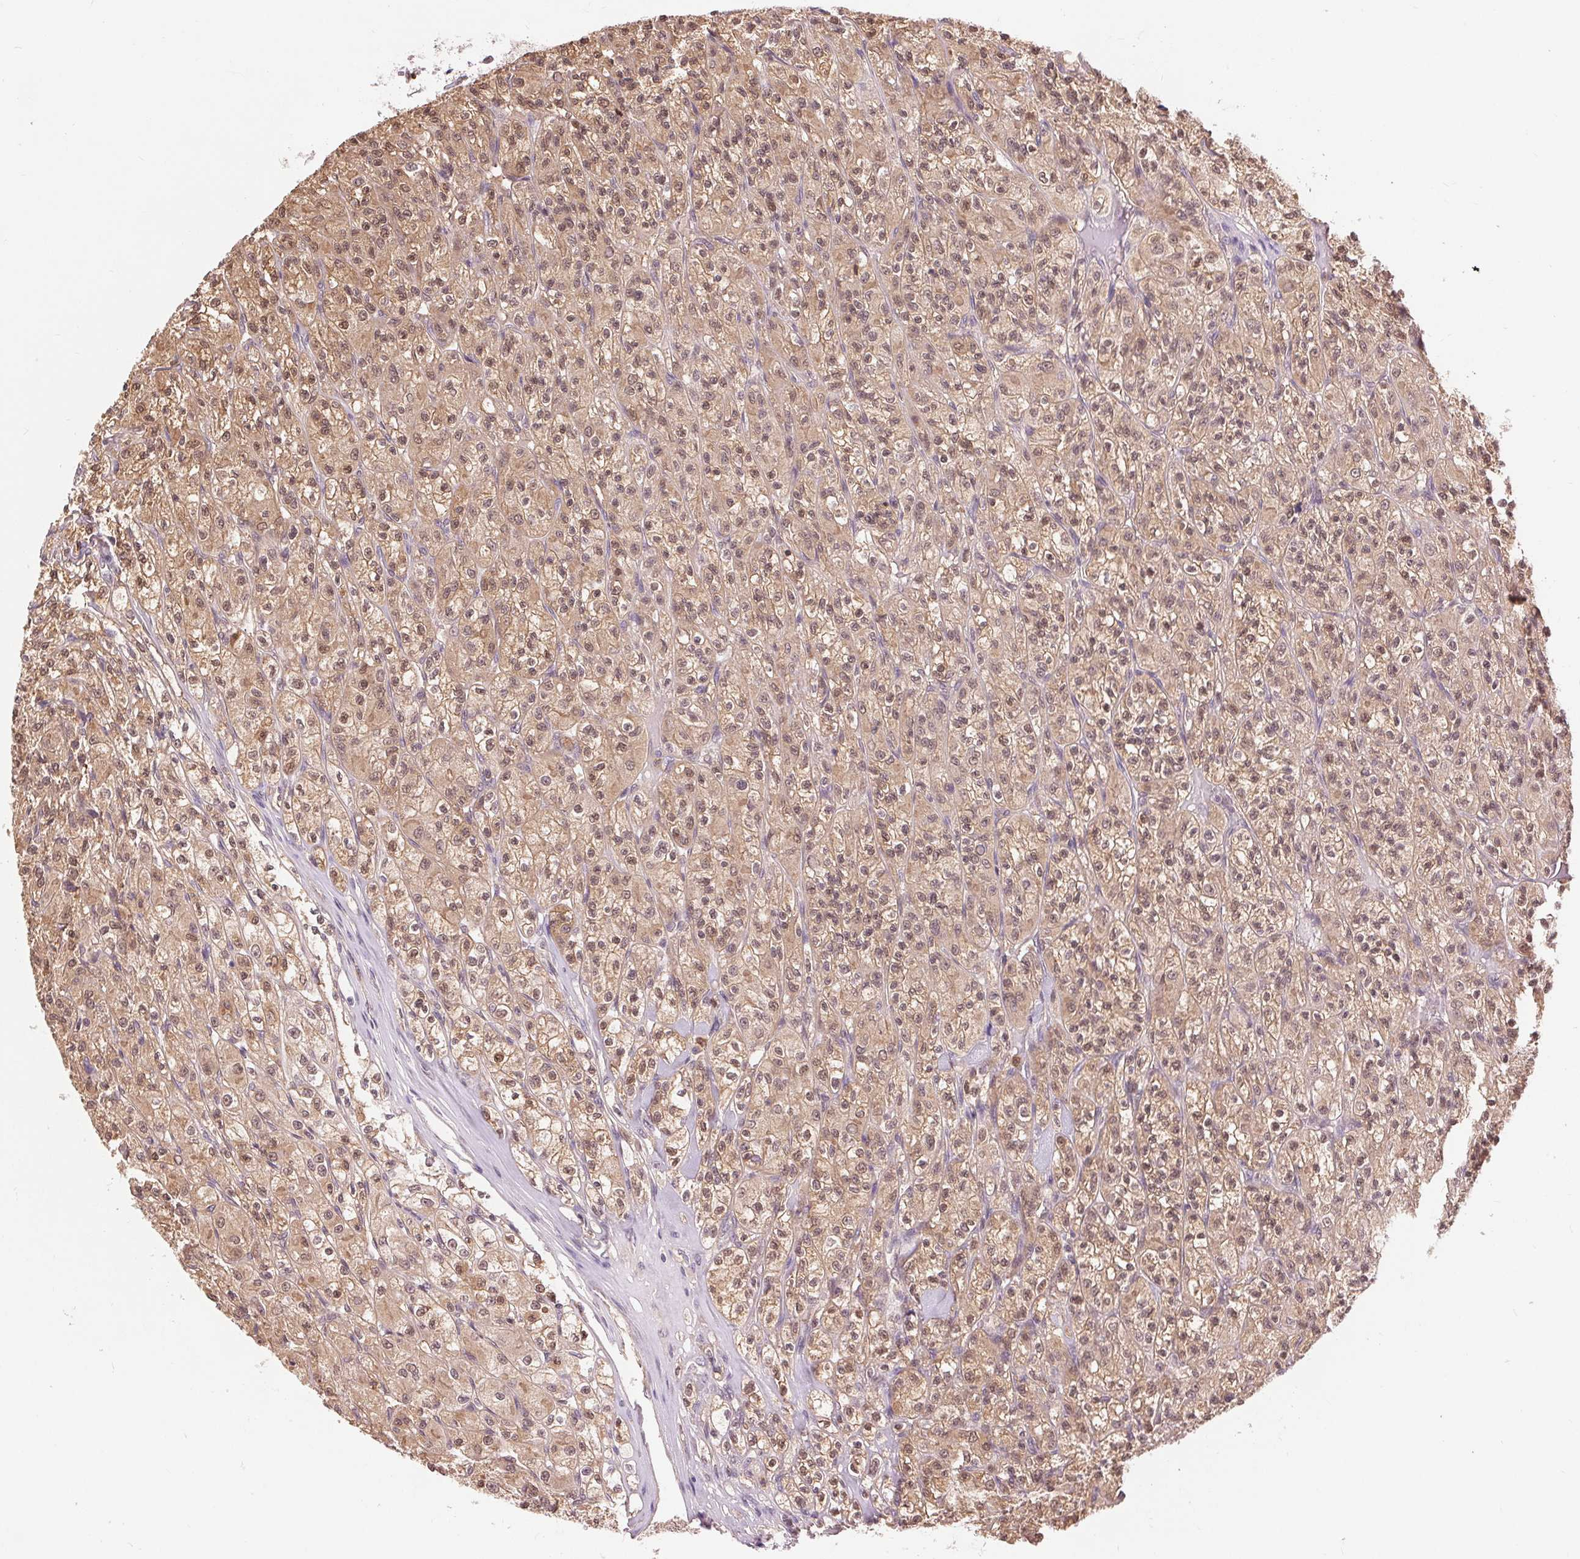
{"staining": {"intensity": "moderate", "quantity": ">75%", "location": "cytoplasmic/membranous,nuclear"}, "tissue": "renal cancer", "cell_type": "Tumor cells", "image_type": "cancer", "snomed": [{"axis": "morphology", "description": "Adenocarcinoma, NOS"}, {"axis": "topography", "description": "Kidney"}], "caption": "Protein positivity by IHC demonstrates moderate cytoplasmic/membranous and nuclear staining in about >75% of tumor cells in renal cancer (adenocarcinoma). The staining was performed using DAB (3,3'-diaminobenzidine) to visualize the protein expression in brown, while the nuclei were stained in blue with hematoxylin (Magnification: 20x).", "gene": "TMEM273", "patient": {"sex": "female", "age": 70}}